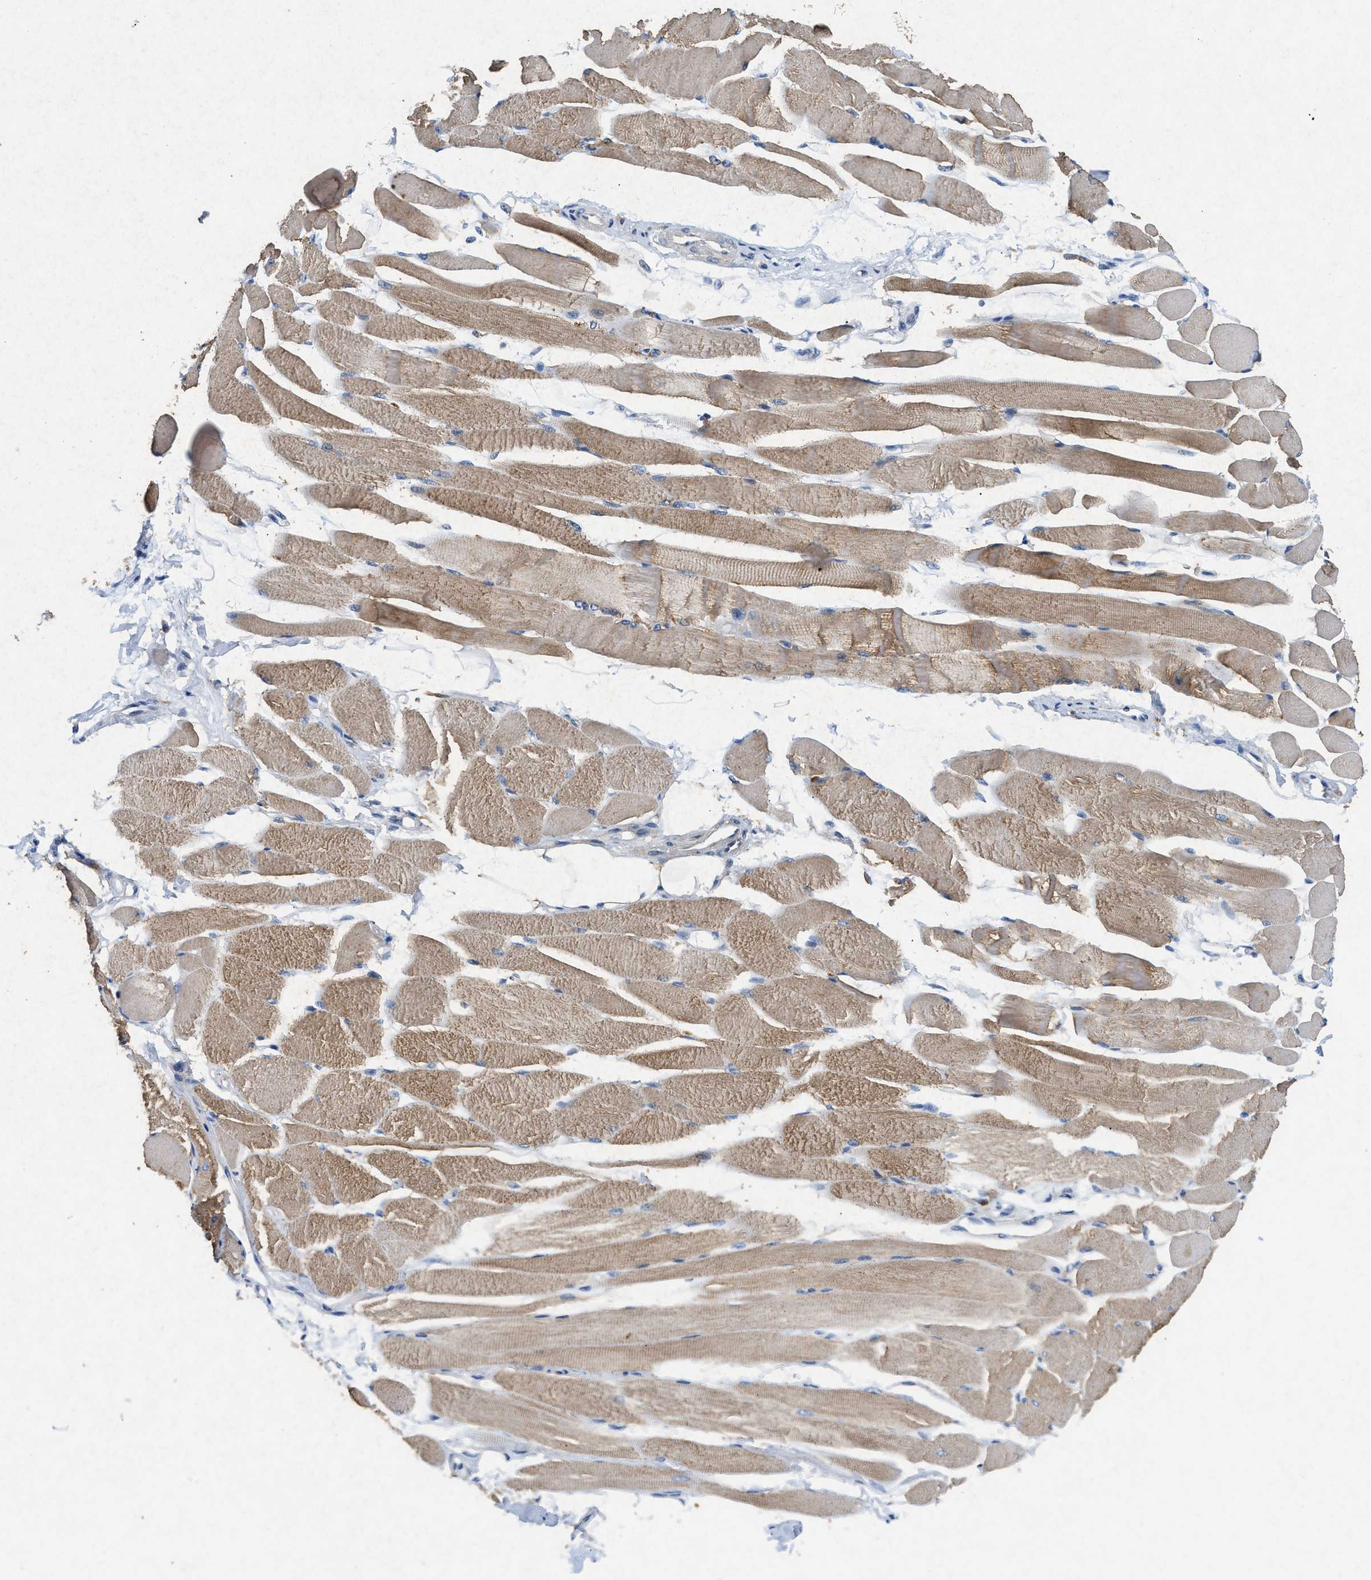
{"staining": {"intensity": "moderate", "quantity": ">75%", "location": "cytoplasmic/membranous"}, "tissue": "skeletal muscle", "cell_type": "Myocytes", "image_type": "normal", "snomed": [{"axis": "morphology", "description": "Normal tissue, NOS"}, {"axis": "topography", "description": "Skeletal muscle"}, {"axis": "topography", "description": "Peripheral nerve tissue"}], "caption": "Brown immunohistochemical staining in benign skeletal muscle displays moderate cytoplasmic/membranous expression in about >75% of myocytes.", "gene": "CDK15", "patient": {"sex": "female", "age": 84}}